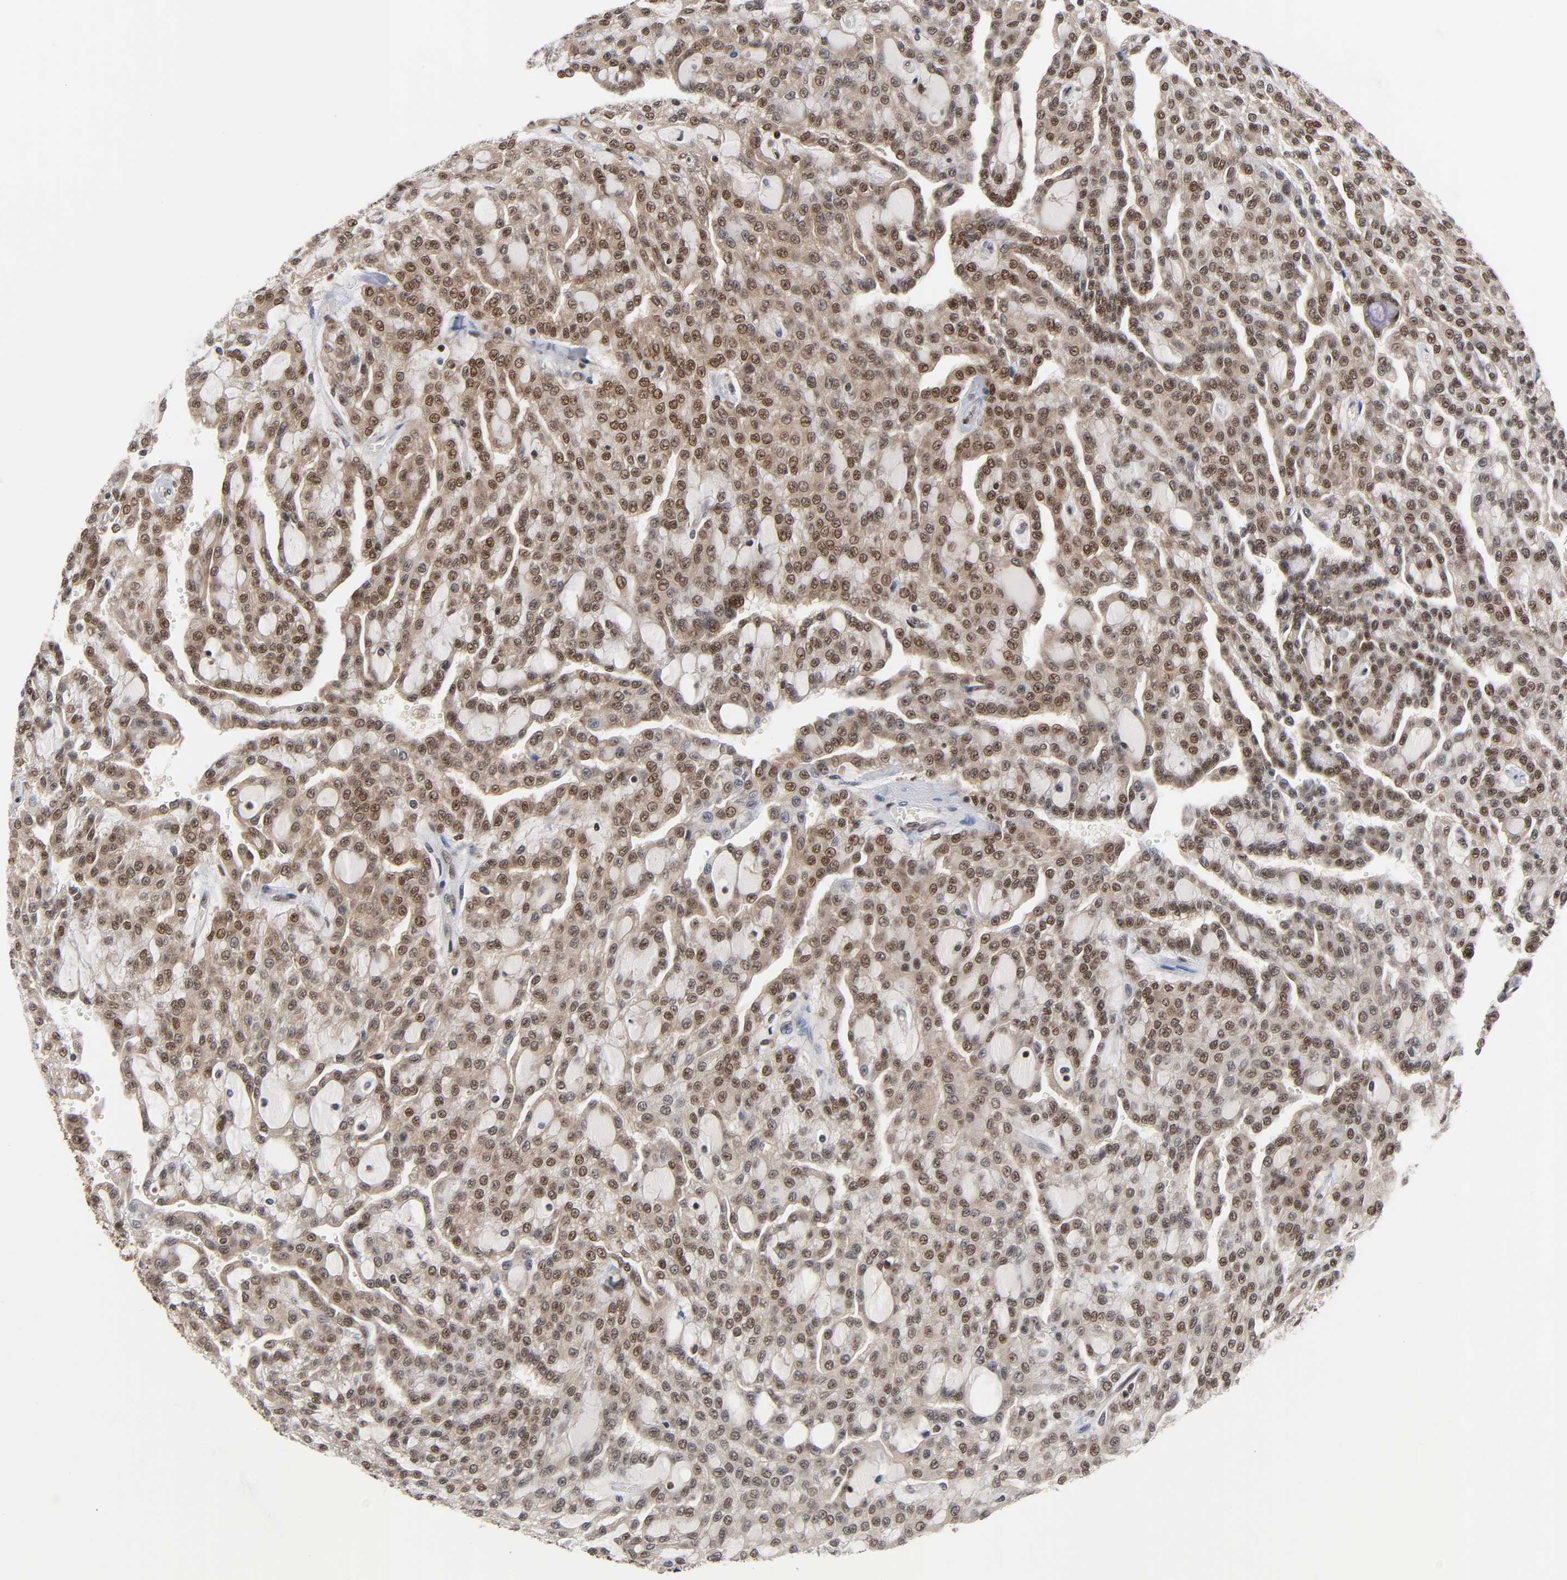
{"staining": {"intensity": "moderate", "quantity": ">75%", "location": "cytoplasmic/membranous,nuclear"}, "tissue": "renal cancer", "cell_type": "Tumor cells", "image_type": "cancer", "snomed": [{"axis": "morphology", "description": "Adenocarcinoma, NOS"}, {"axis": "topography", "description": "Kidney"}], "caption": "Approximately >75% of tumor cells in human renal cancer (adenocarcinoma) show moderate cytoplasmic/membranous and nuclear protein positivity as visualized by brown immunohistochemical staining.", "gene": "ILKAP", "patient": {"sex": "male", "age": 63}}